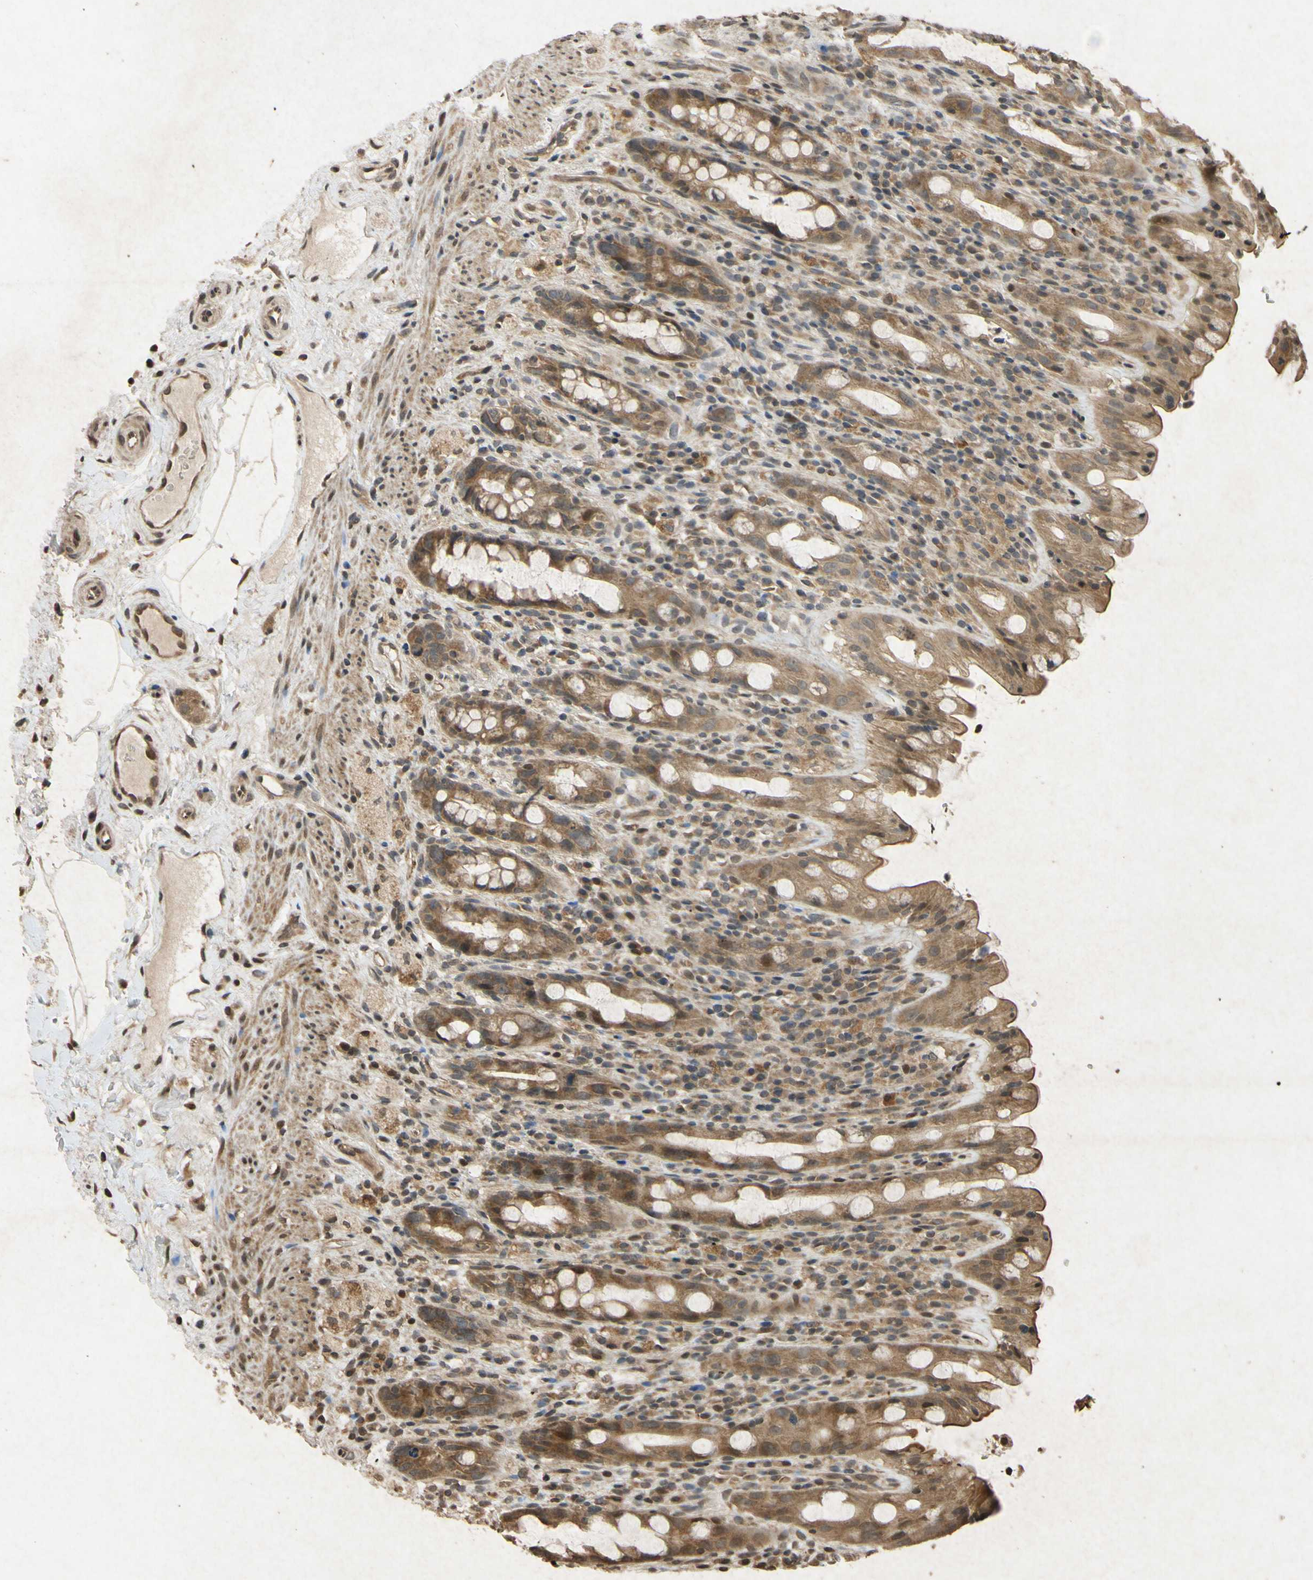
{"staining": {"intensity": "strong", "quantity": ">75%", "location": "cytoplasmic/membranous"}, "tissue": "rectum", "cell_type": "Glandular cells", "image_type": "normal", "snomed": [{"axis": "morphology", "description": "Normal tissue, NOS"}, {"axis": "topography", "description": "Rectum"}], "caption": "DAB (3,3'-diaminobenzidine) immunohistochemical staining of unremarkable human rectum shows strong cytoplasmic/membranous protein positivity in about >75% of glandular cells.", "gene": "ATP6V1H", "patient": {"sex": "male", "age": 44}}